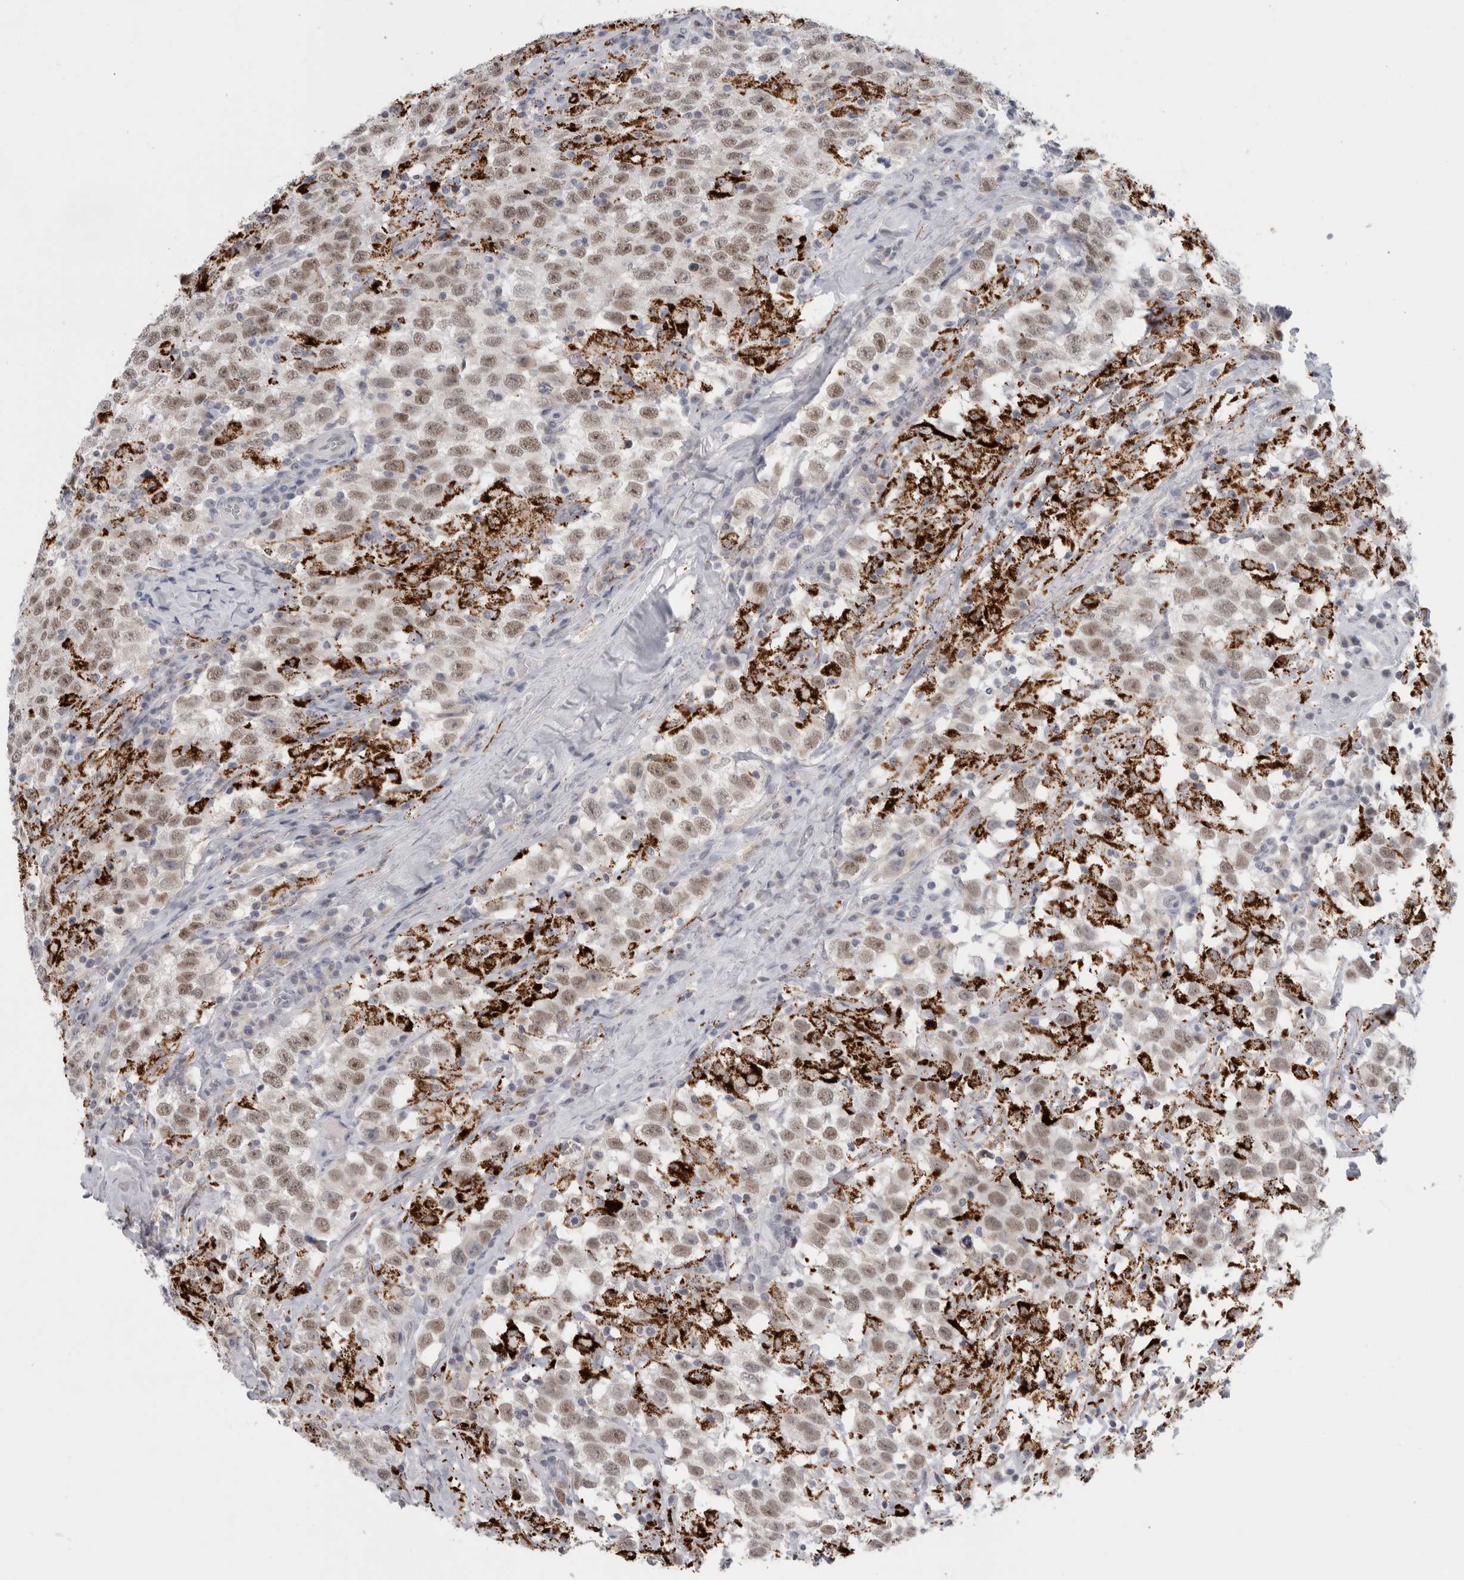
{"staining": {"intensity": "moderate", "quantity": ">75%", "location": "nuclear"}, "tissue": "testis cancer", "cell_type": "Tumor cells", "image_type": "cancer", "snomed": [{"axis": "morphology", "description": "Seminoma, NOS"}, {"axis": "topography", "description": "Testis"}], "caption": "Immunohistochemical staining of testis cancer shows medium levels of moderate nuclear protein expression in approximately >75% of tumor cells. The staining was performed using DAB (3,3'-diaminobenzidine) to visualize the protein expression in brown, while the nuclei were stained in blue with hematoxylin (Magnification: 20x).", "gene": "NIPA1", "patient": {"sex": "male", "age": 41}}